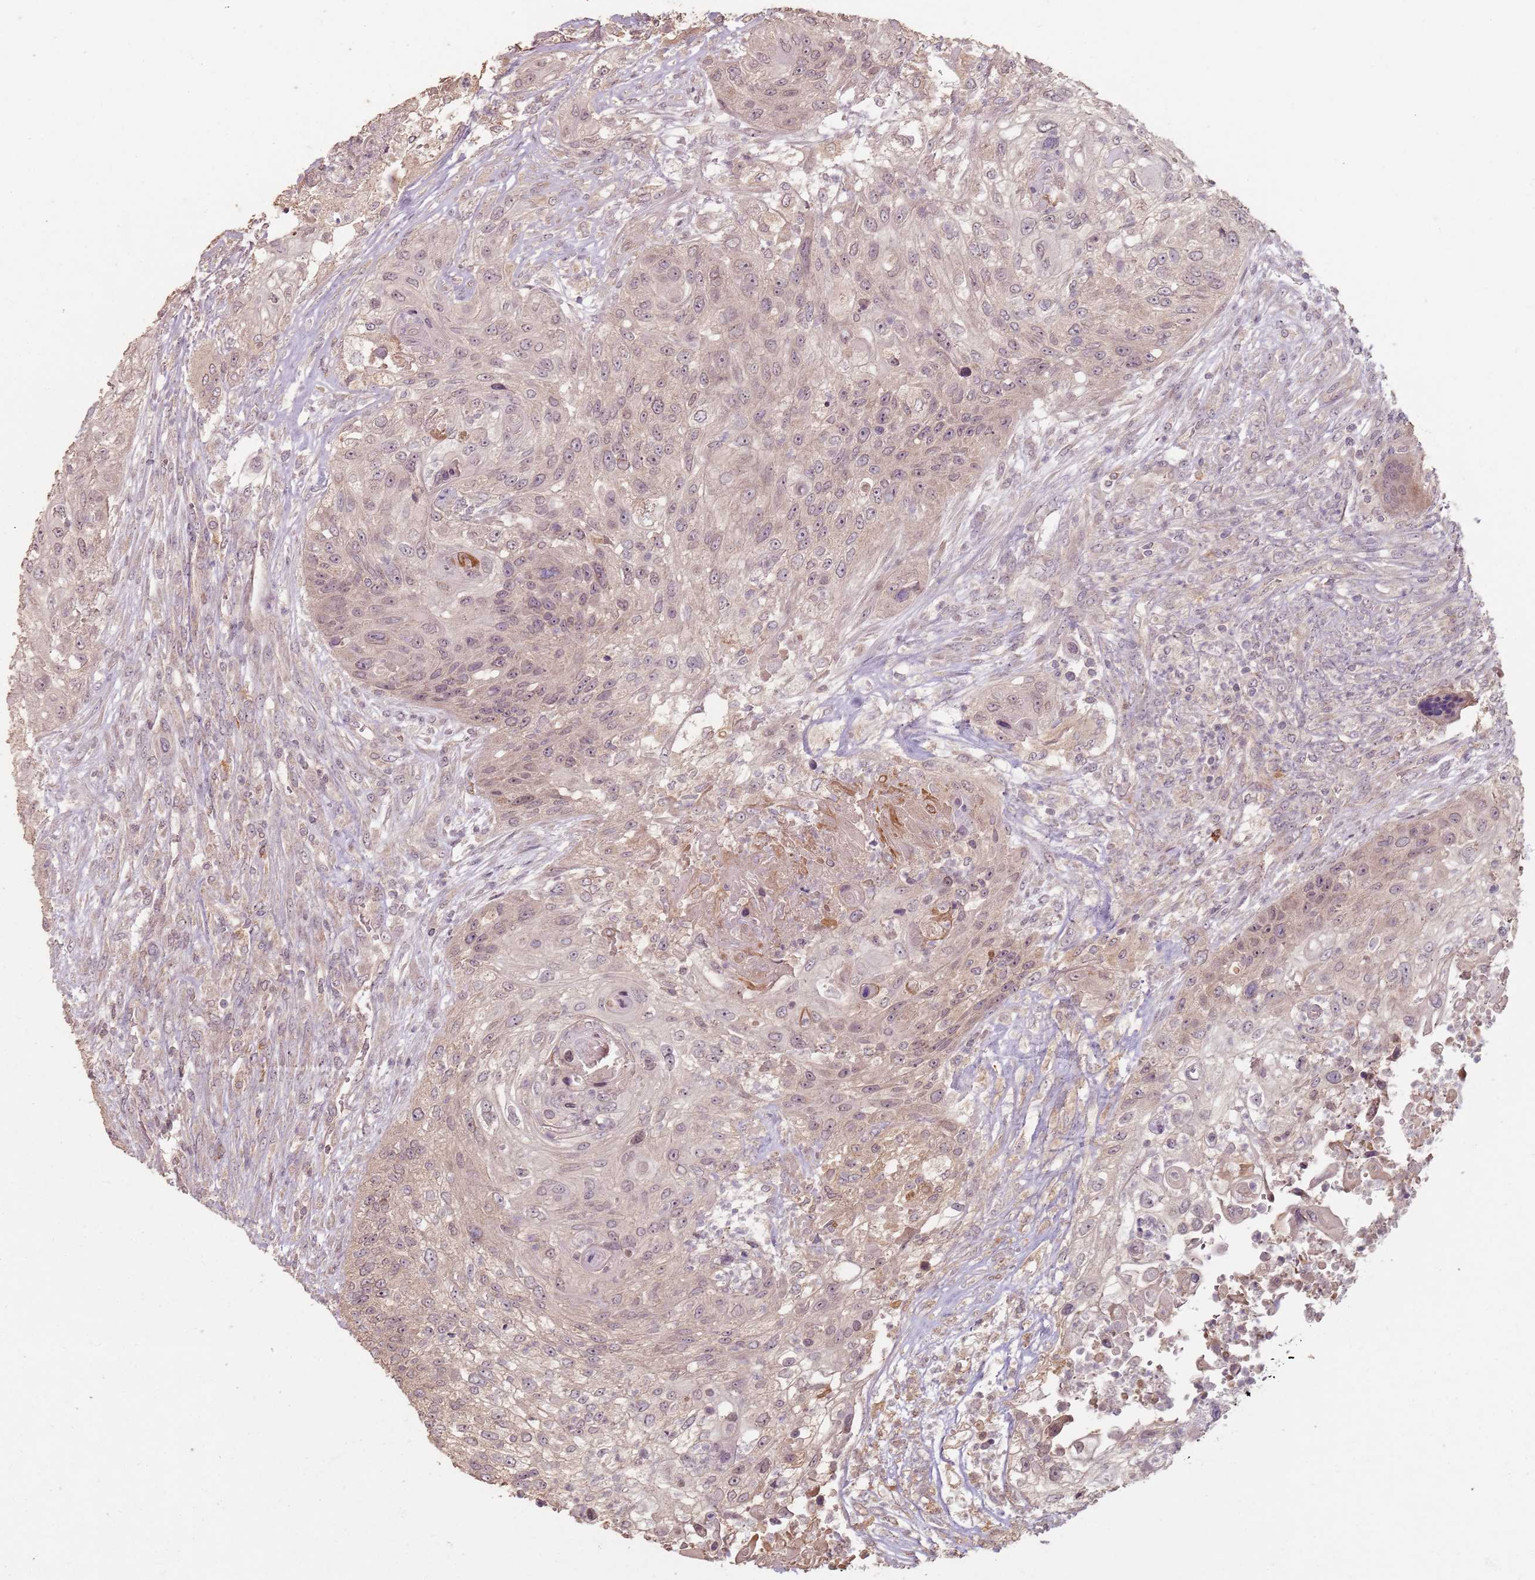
{"staining": {"intensity": "weak", "quantity": "25%-75%", "location": "cytoplasmic/membranous,nuclear"}, "tissue": "urothelial cancer", "cell_type": "Tumor cells", "image_type": "cancer", "snomed": [{"axis": "morphology", "description": "Urothelial carcinoma, High grade"}, {"axis": "topography", "description": "Urinary bladder"}], "caption": "Approximately 25%-75% of tumor cells in human urothelial cancer display weak cytoplasmic/membranous and nuclear protein expression as visualized by brown immunohistochemical staining.", "gene": "CCDC168", "patient": {"sex": "female", "age": 60}}